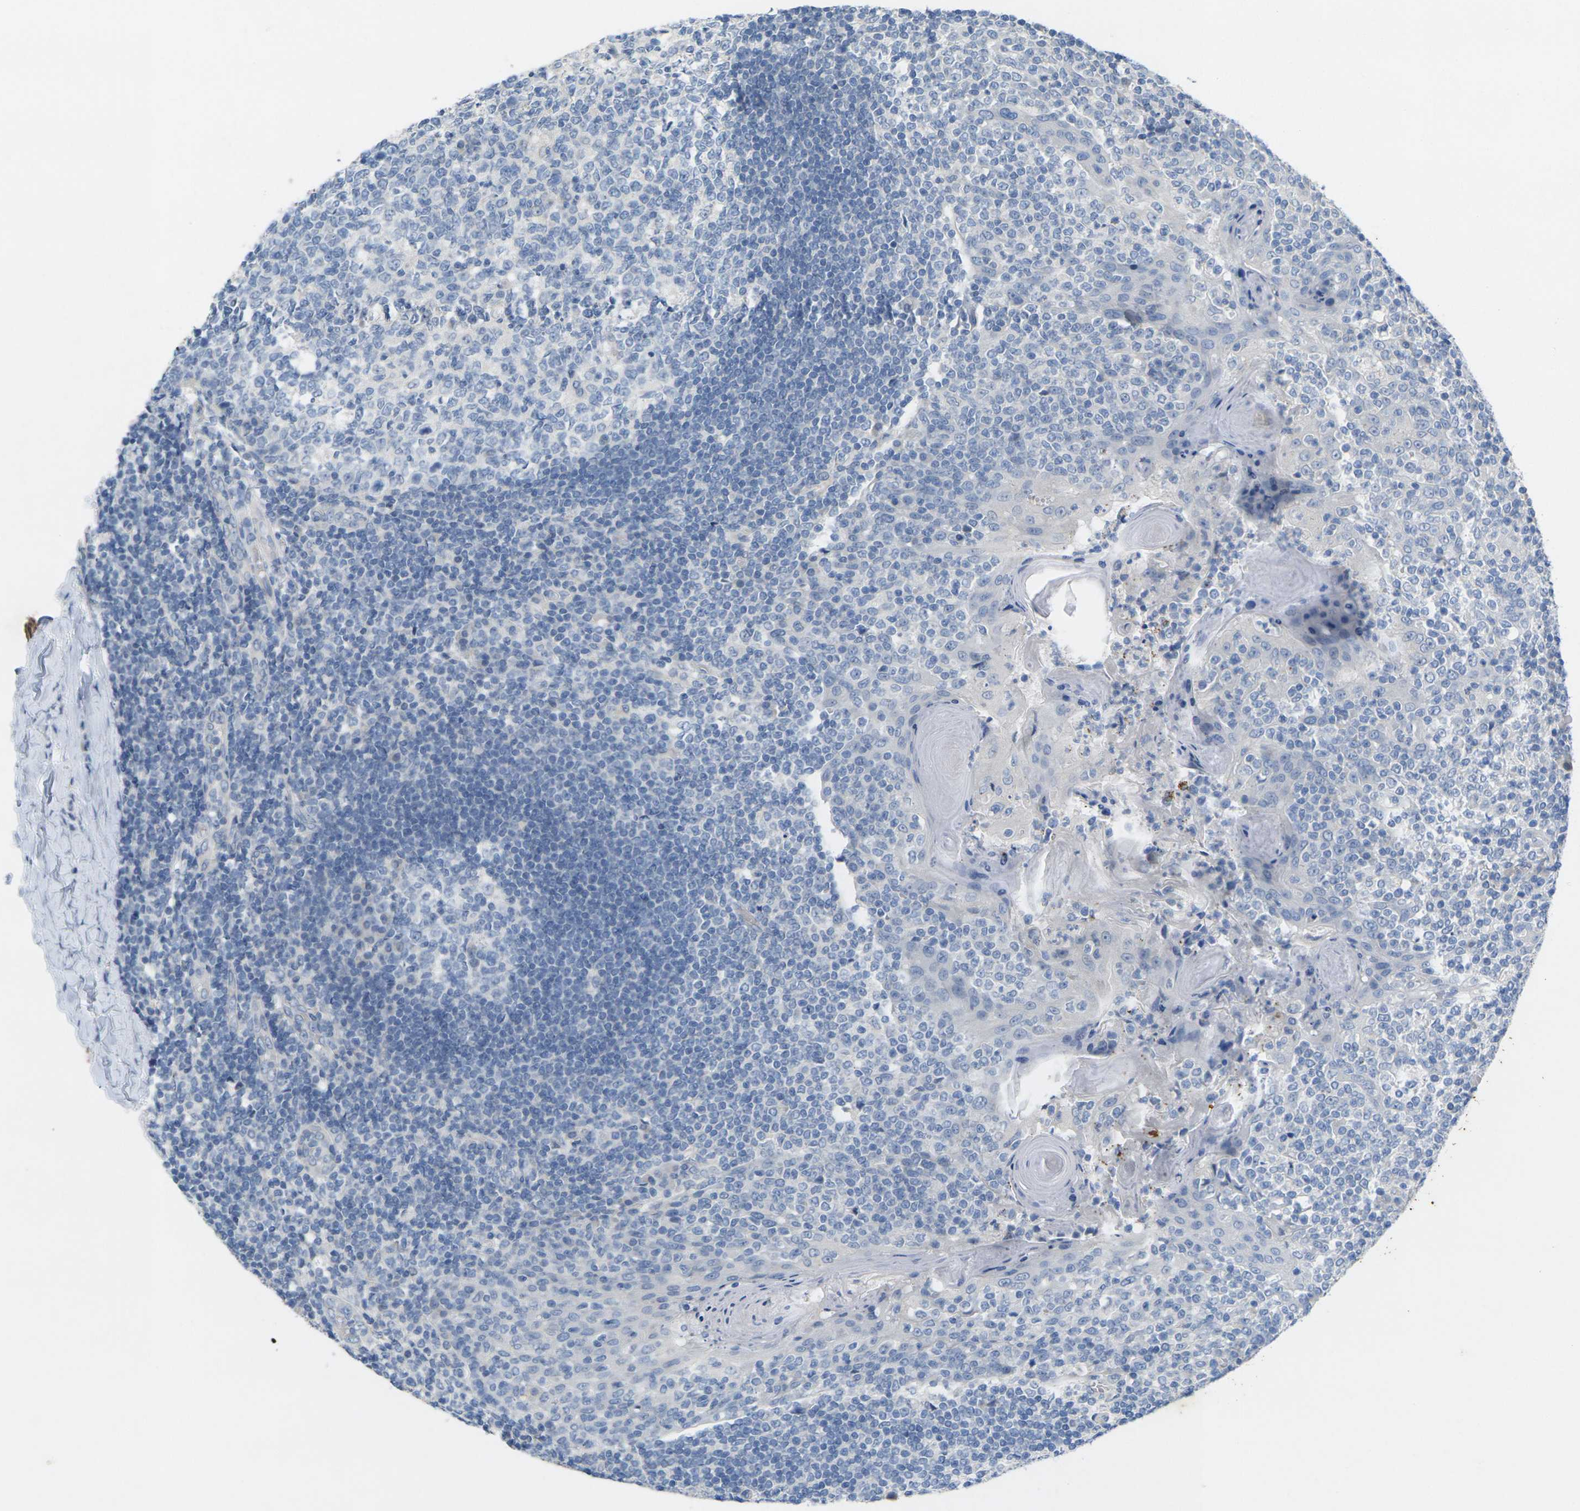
{"staining": {"intensity": "negative", "quantity": "none", "location": "none"}, "tissue": "tonsil", "cell_type": "Germinal center cells", "image_type": "normal", "snomed": [{"axis": "morphology", "description": "Normal tissue, NOS"}, {"axis": "topography", "description": "Tonsil"}], "caption": "An immunohistochemistry (IHC) micrograph of benign tonsil is shown. There is no staining in germinal center cells of tonsil. (Stains: DAB (3,3'-diaminobenzidine) immunohistochemistry (IHC) with hematoxylin counter stain, Microscopy: brightfield microscopy at high magnification).", "gene": "TNNI3", "patient": {"sex": "female", "age": 19}}